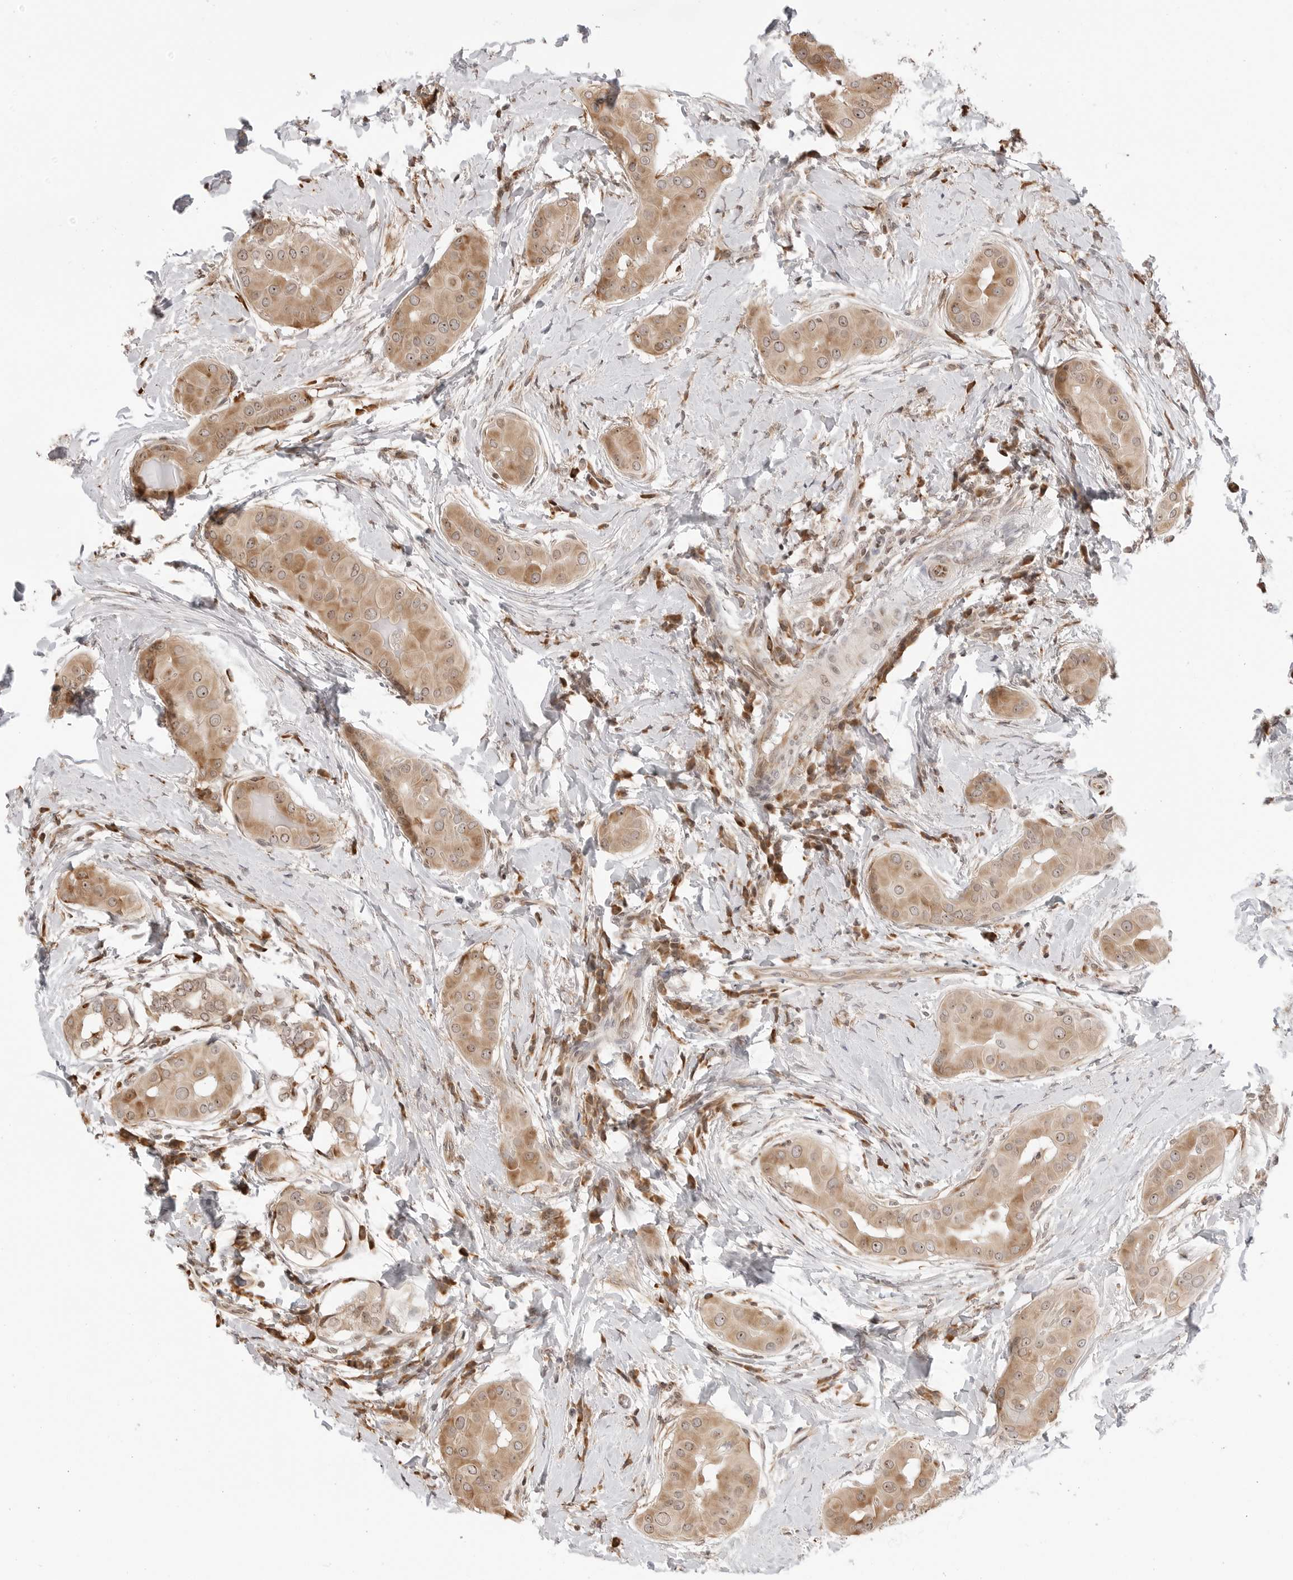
{"staining": {"intensity": "moderate", "quantity": ">75%", "location": "cytoplasmic/membranous,nuclear"}, "tissue": "thyroid cancer", "cell_type": "Tumor cells", "image_type": "cancer", "snomed": [{"axis": "morphology", "description": "Papillary adenocarcinoma, NOS"}, {"axis": "topography", "description": "Thyroid gland"}], "caption": "The micrograph exhibits a brown stain indicating the presence of a protein in the cytoplasmic/membranous and nuclear of tumor cells in papillary adenocarcinoma (thyroid).", "gene": "FKBP14", "patient": {"sex": "male", "age": 33}}